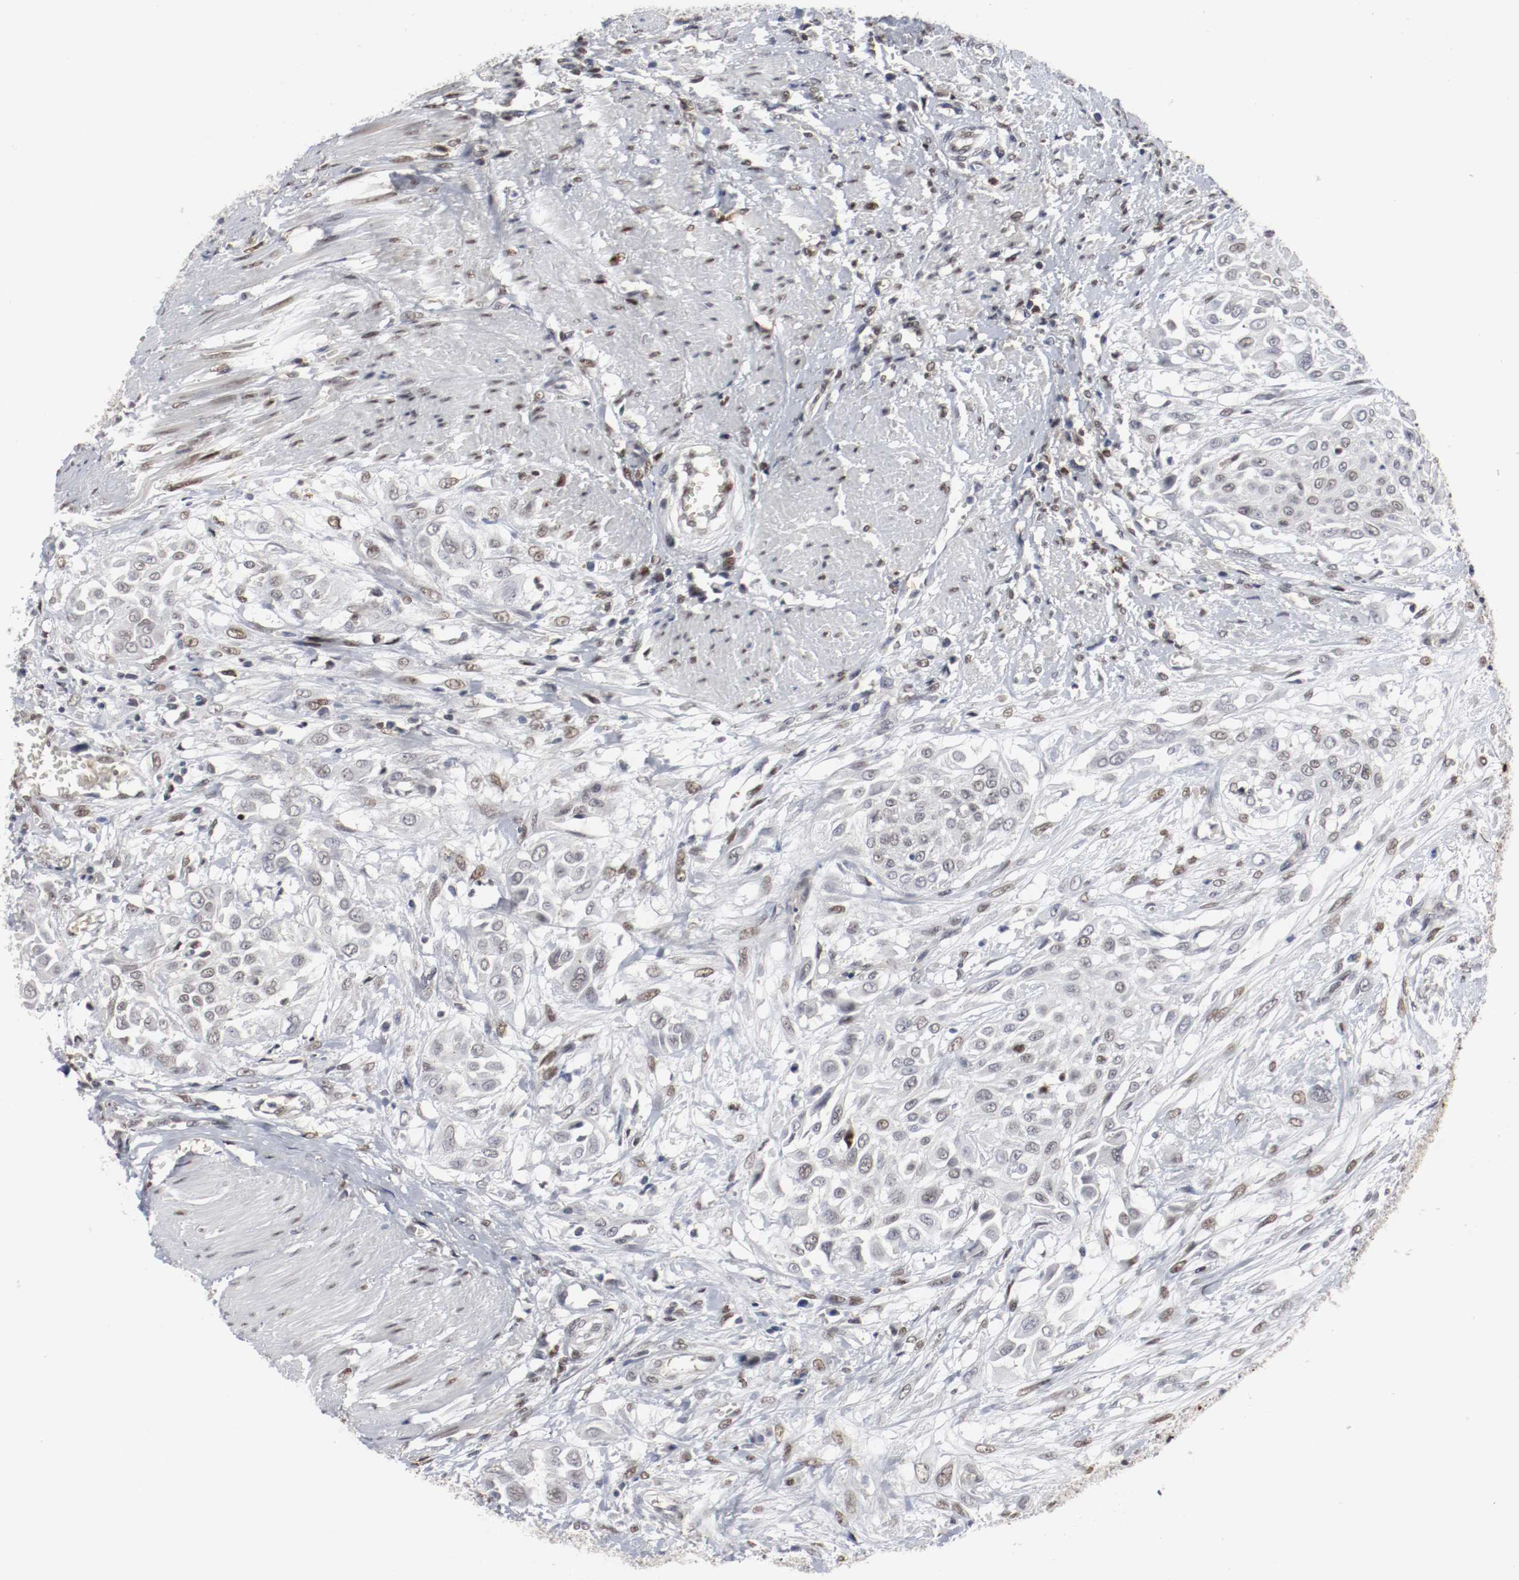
{"staining": {"intensity": "negative", "quantity": "none", "location": "none"}, "tissue": "urothelial cancer", "cell_type": "Tumor cells", "image_type": "cancer", "snomed": [{"axis": "morphology", "description": "Urothelial carcinoma, High grade"}, {"axis": "topography", "description": "Urinary bladder"}], "caption": "A micrograph of human high-grade urothelial carcinoma is negative for staining in tumor cells.", "gene": "JUND", "patient": {"sex": "male", "age": 57}}